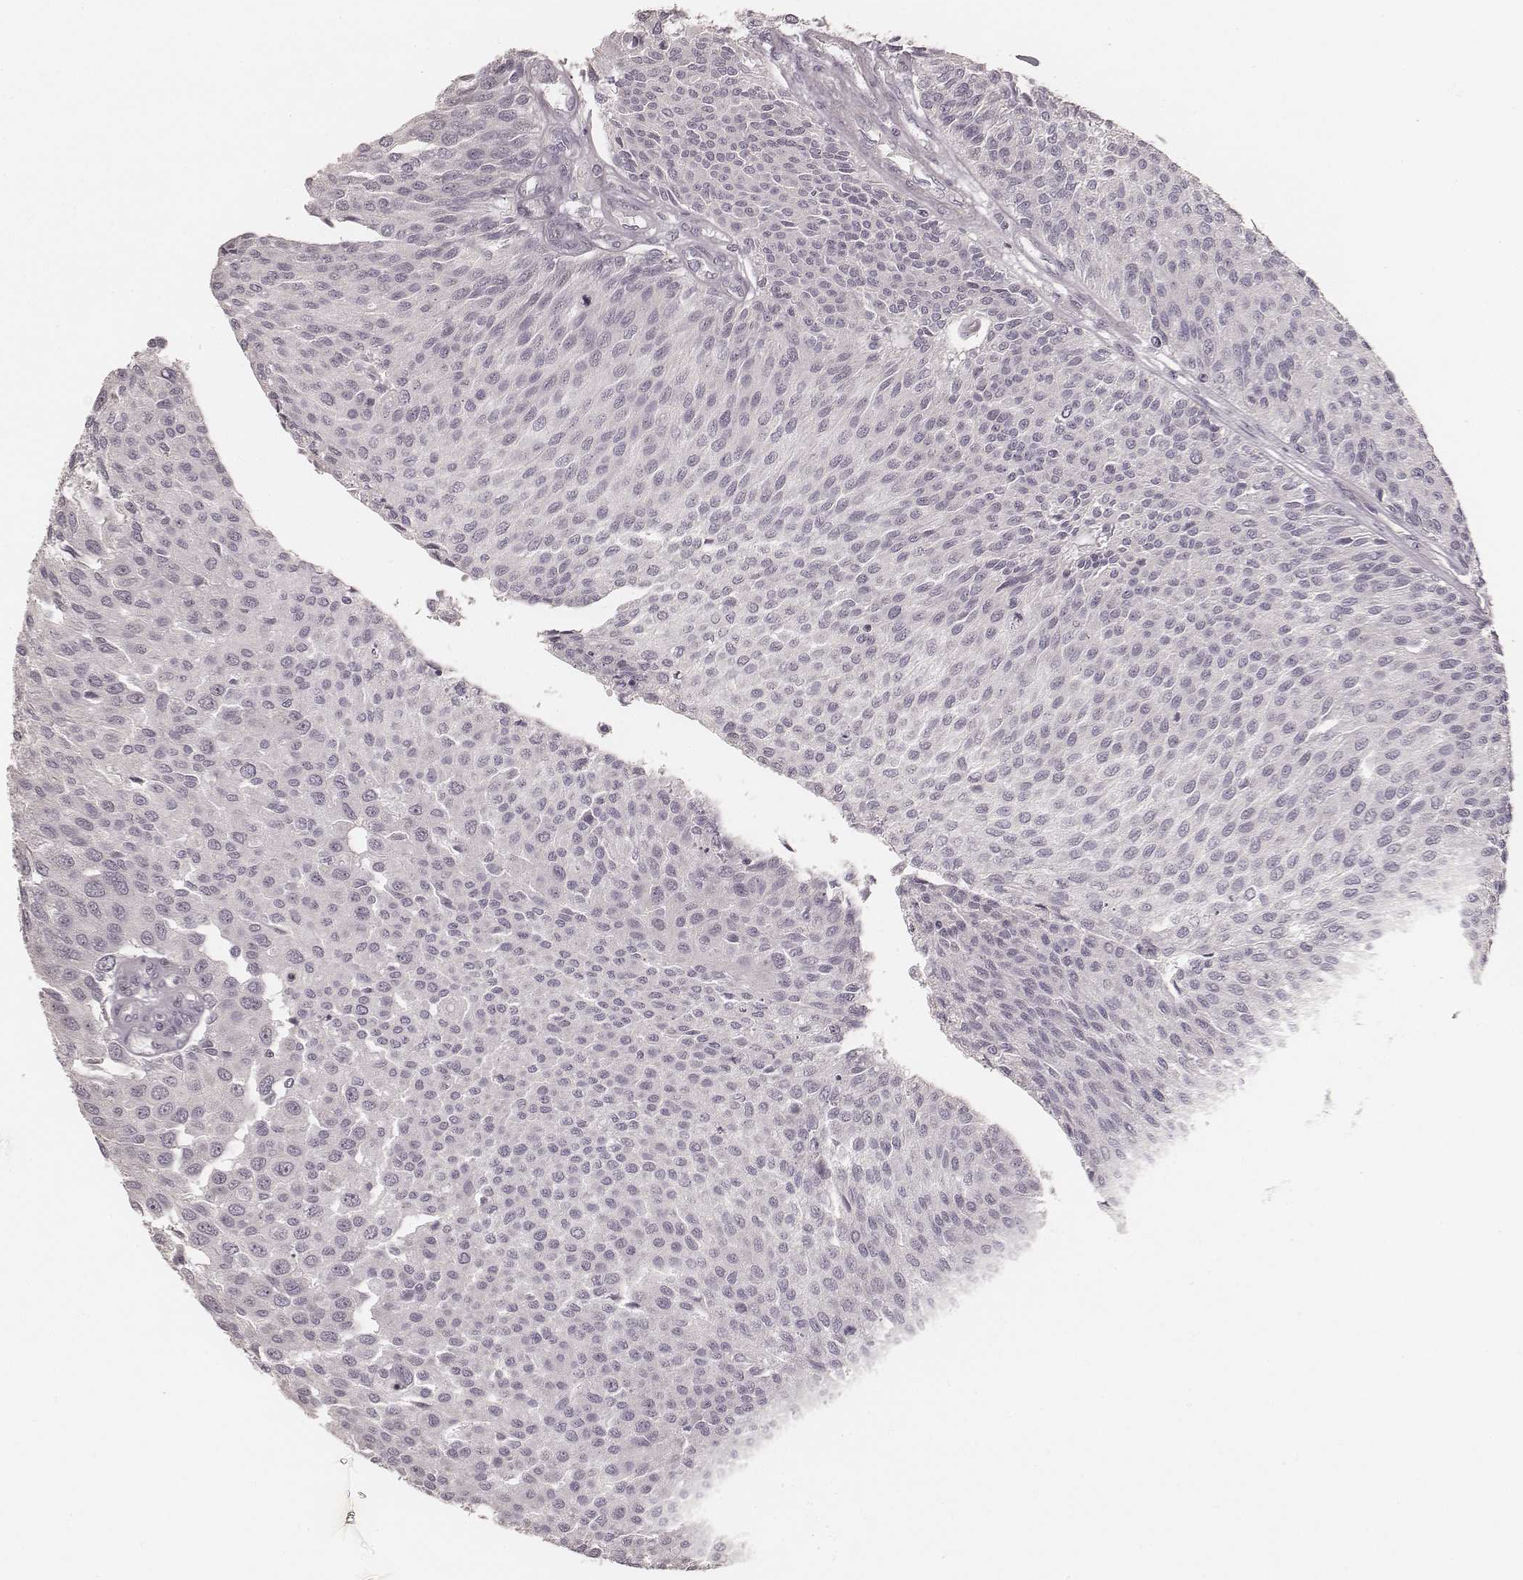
{"staining": {"intensity": "negative", "quantity": "none", "location": "none"}, "tissue": "urothelial cancer", "cell_type": "Tumor cells", "image_type": "cancer", "snomed": [{"axis": "morphology", "description": "Urothelial carcinoma, NOS"}, {"axis": "topography", "description": "Urinary bladder"}], "caption": "This is an immunohistochemistry (IHC) micrograph of urothelial cancer. There is no staining in tumor cells.", "gene": "SPATA24", "patient": {"sex": "male", "age": 55}}